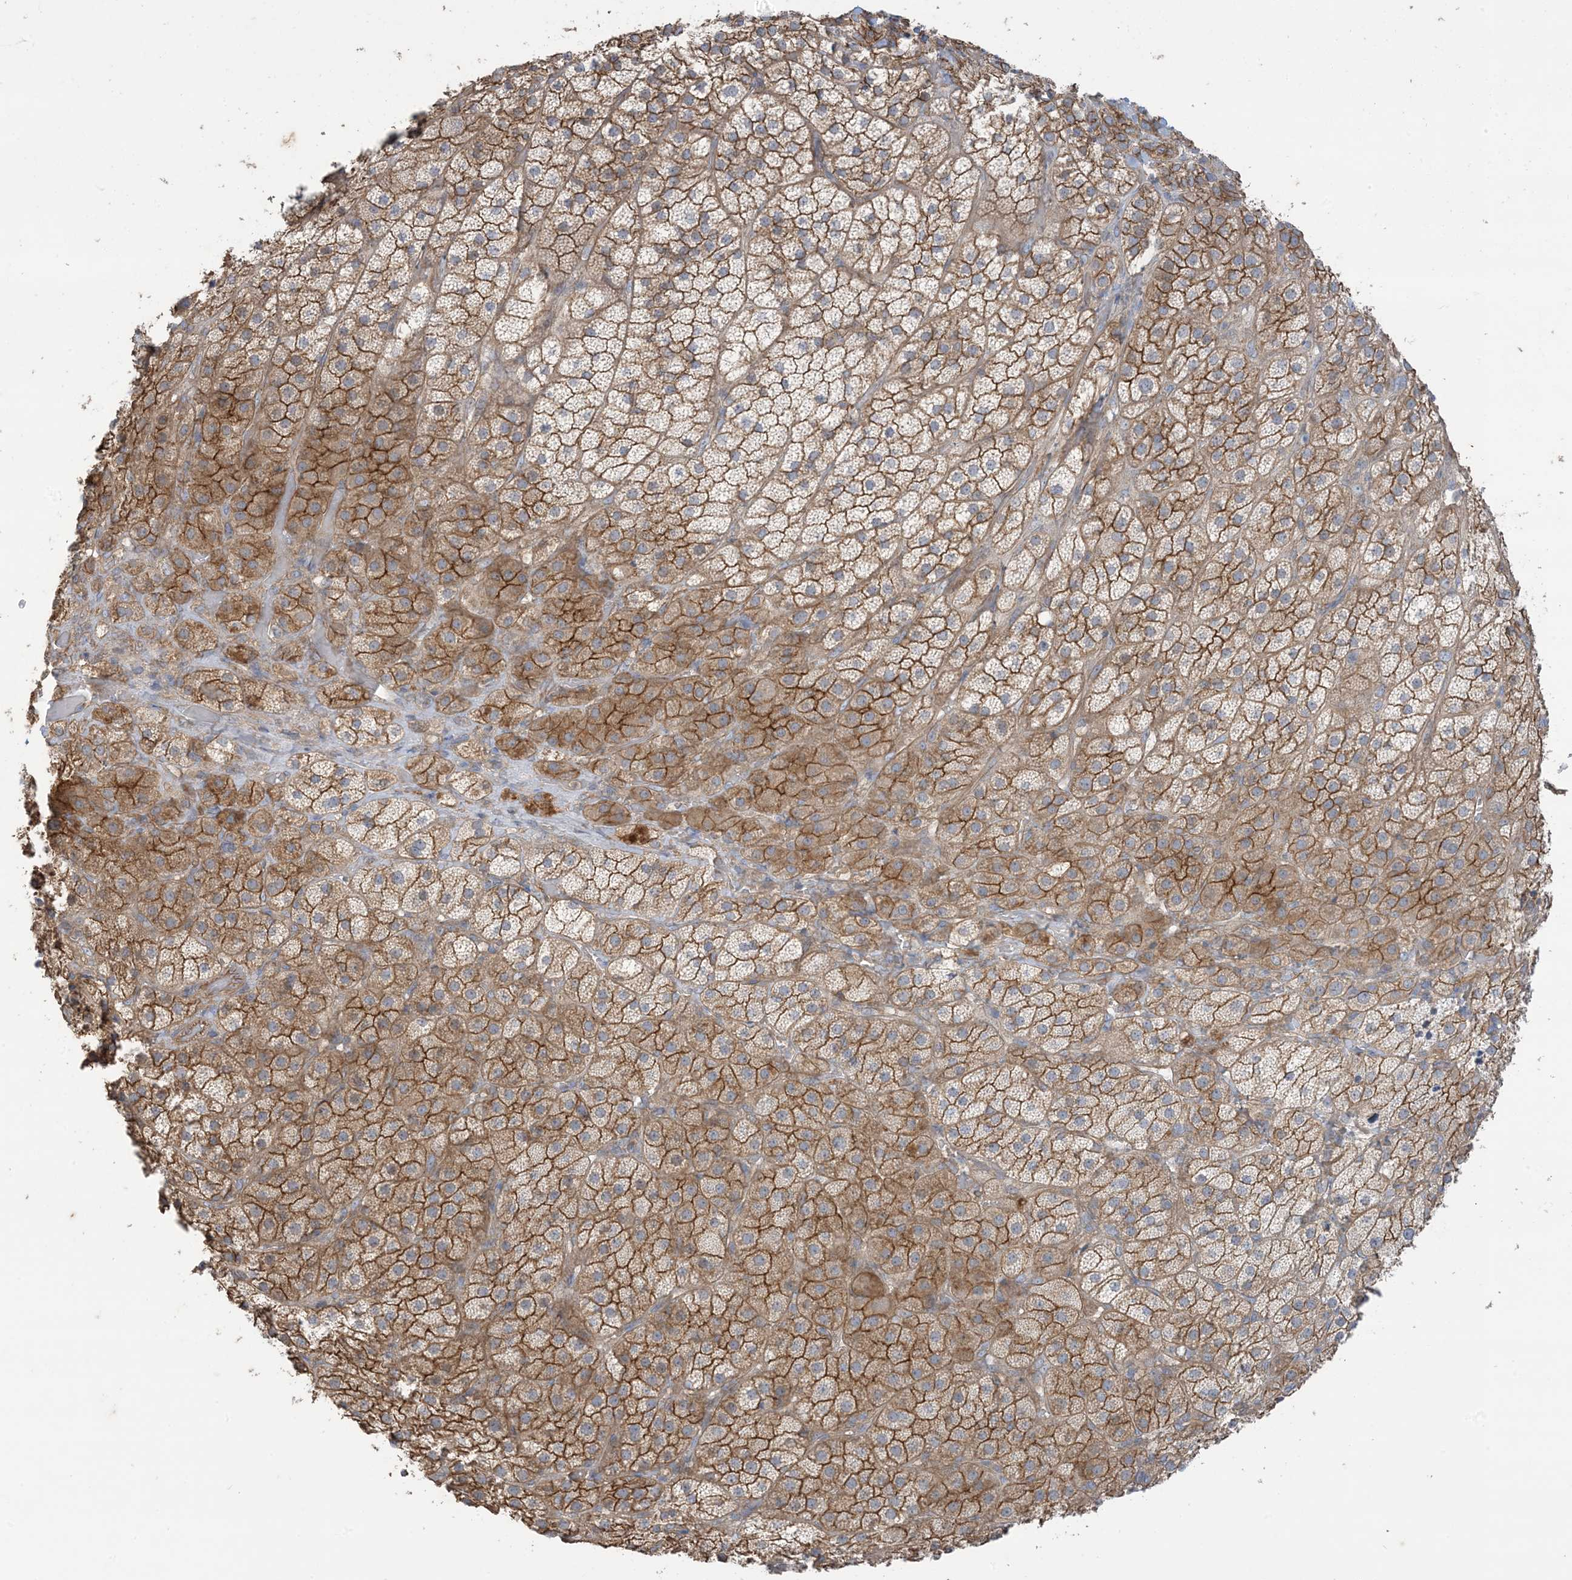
{"staining": {"intensity": "strong", "quantity": ">75%", "location": "cytoplasmic/membranous"}, "tissue": "adrenal gland", "cell_type": "Glandular cells", "image_type": "normal", "snomed": [{"axis": "morphology", "description": "Normal tissue, NOS"}, {"axis": "topography", "description": "Adrenal gland"}], "caption": "Strong cytoplasmic/membranous expression is appreciated in approximately >75% of glandular cells in unremarkable adrenal gland.", "gene": "CCNY", "patient": {"sex": "male", "age": 57}}